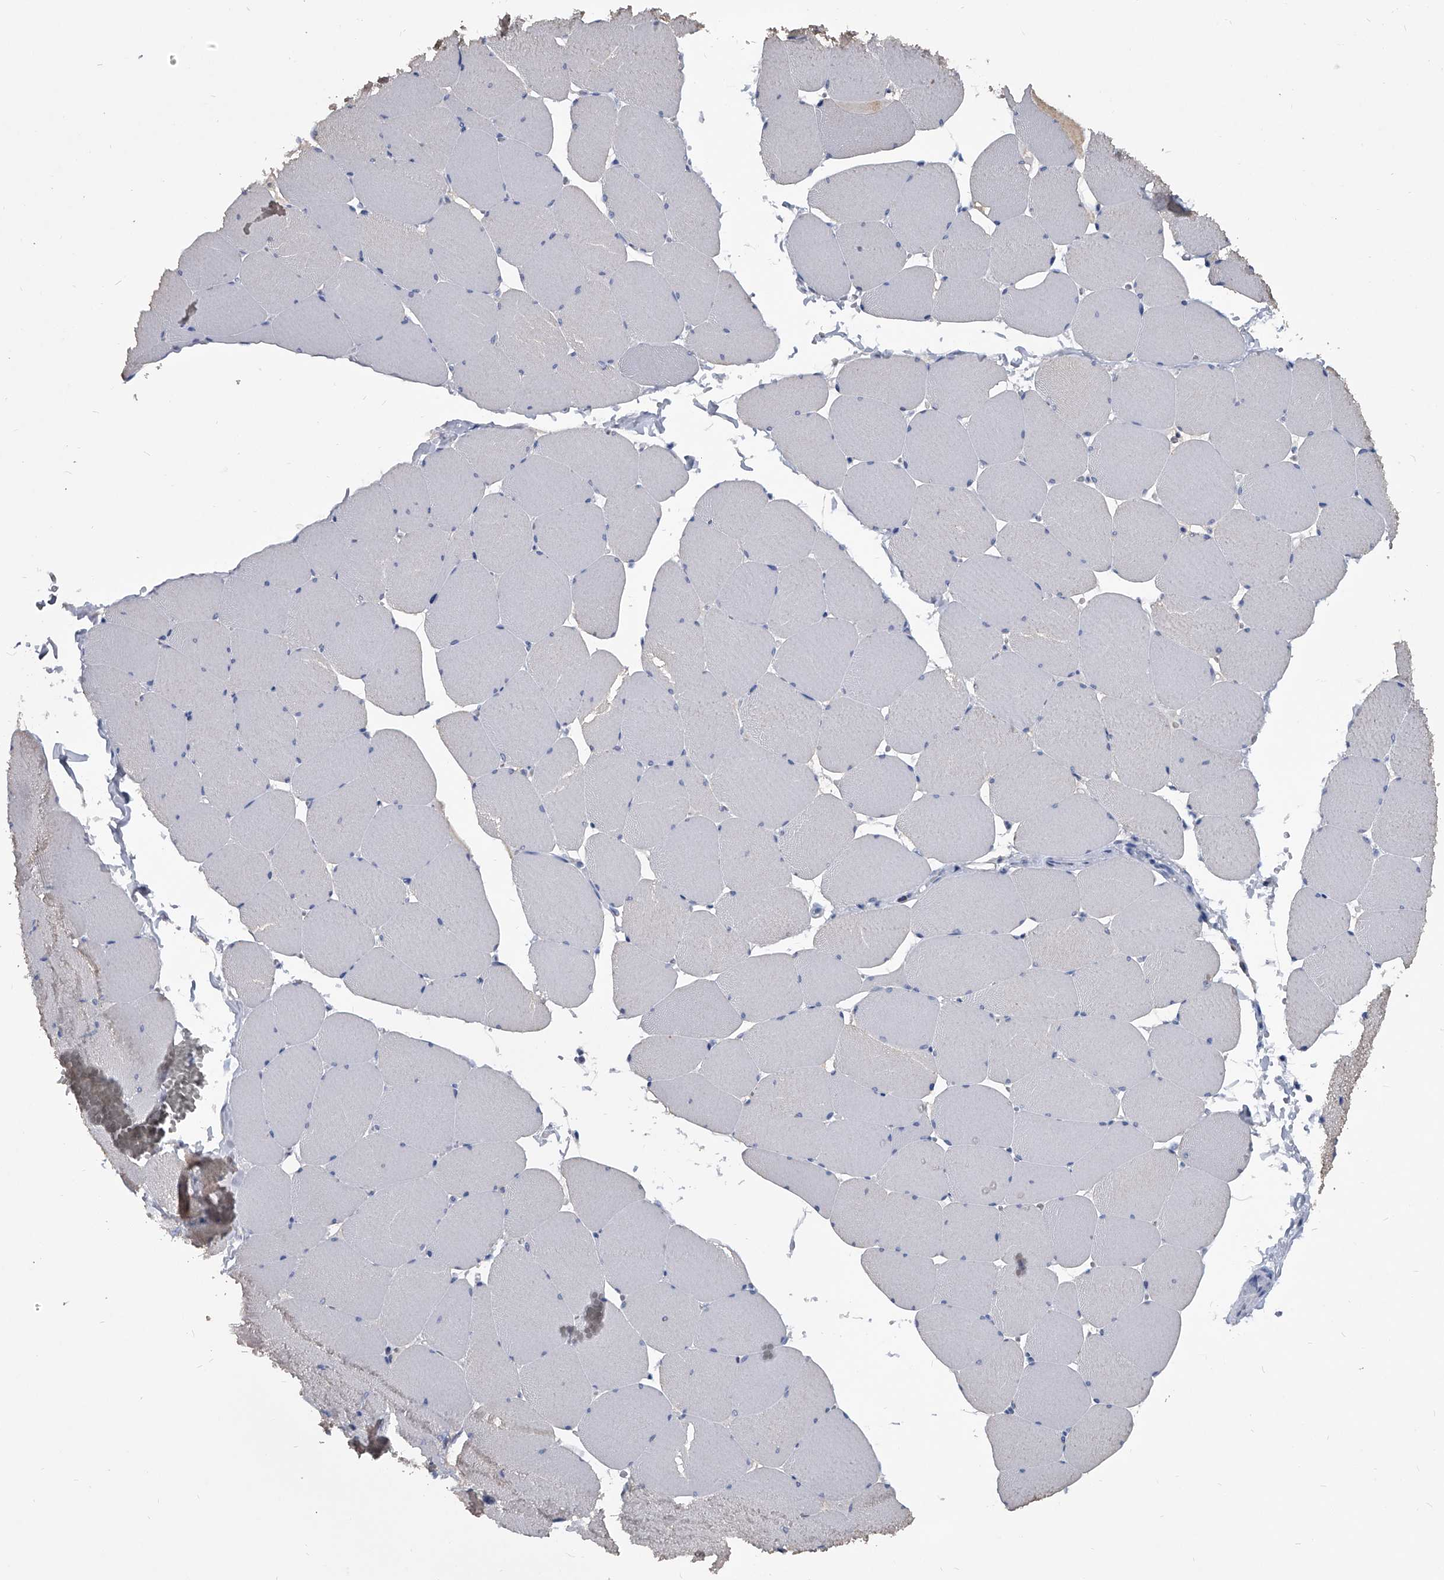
{"staining": {"intensity": "negative", "quantity": "none", "location": "none"}, "tissue": "skeletal muscle", "cell_type": "Myocytes", "image_type": "normal", "snomed": [{"axis": "morphology", "description": "Normal tissue, NOS"}, {"axis": "topography", "description": "Skeletal muscle"}, {"axis": "topography", "description": "Head-Neck"}], "caption": "Immunohistochemical staining of unremarkable skeletal muscle demonstrates no significant positivity in myocytes.", "gene": "BCAS1", "patient": {"sex": "male", "age": 66}}